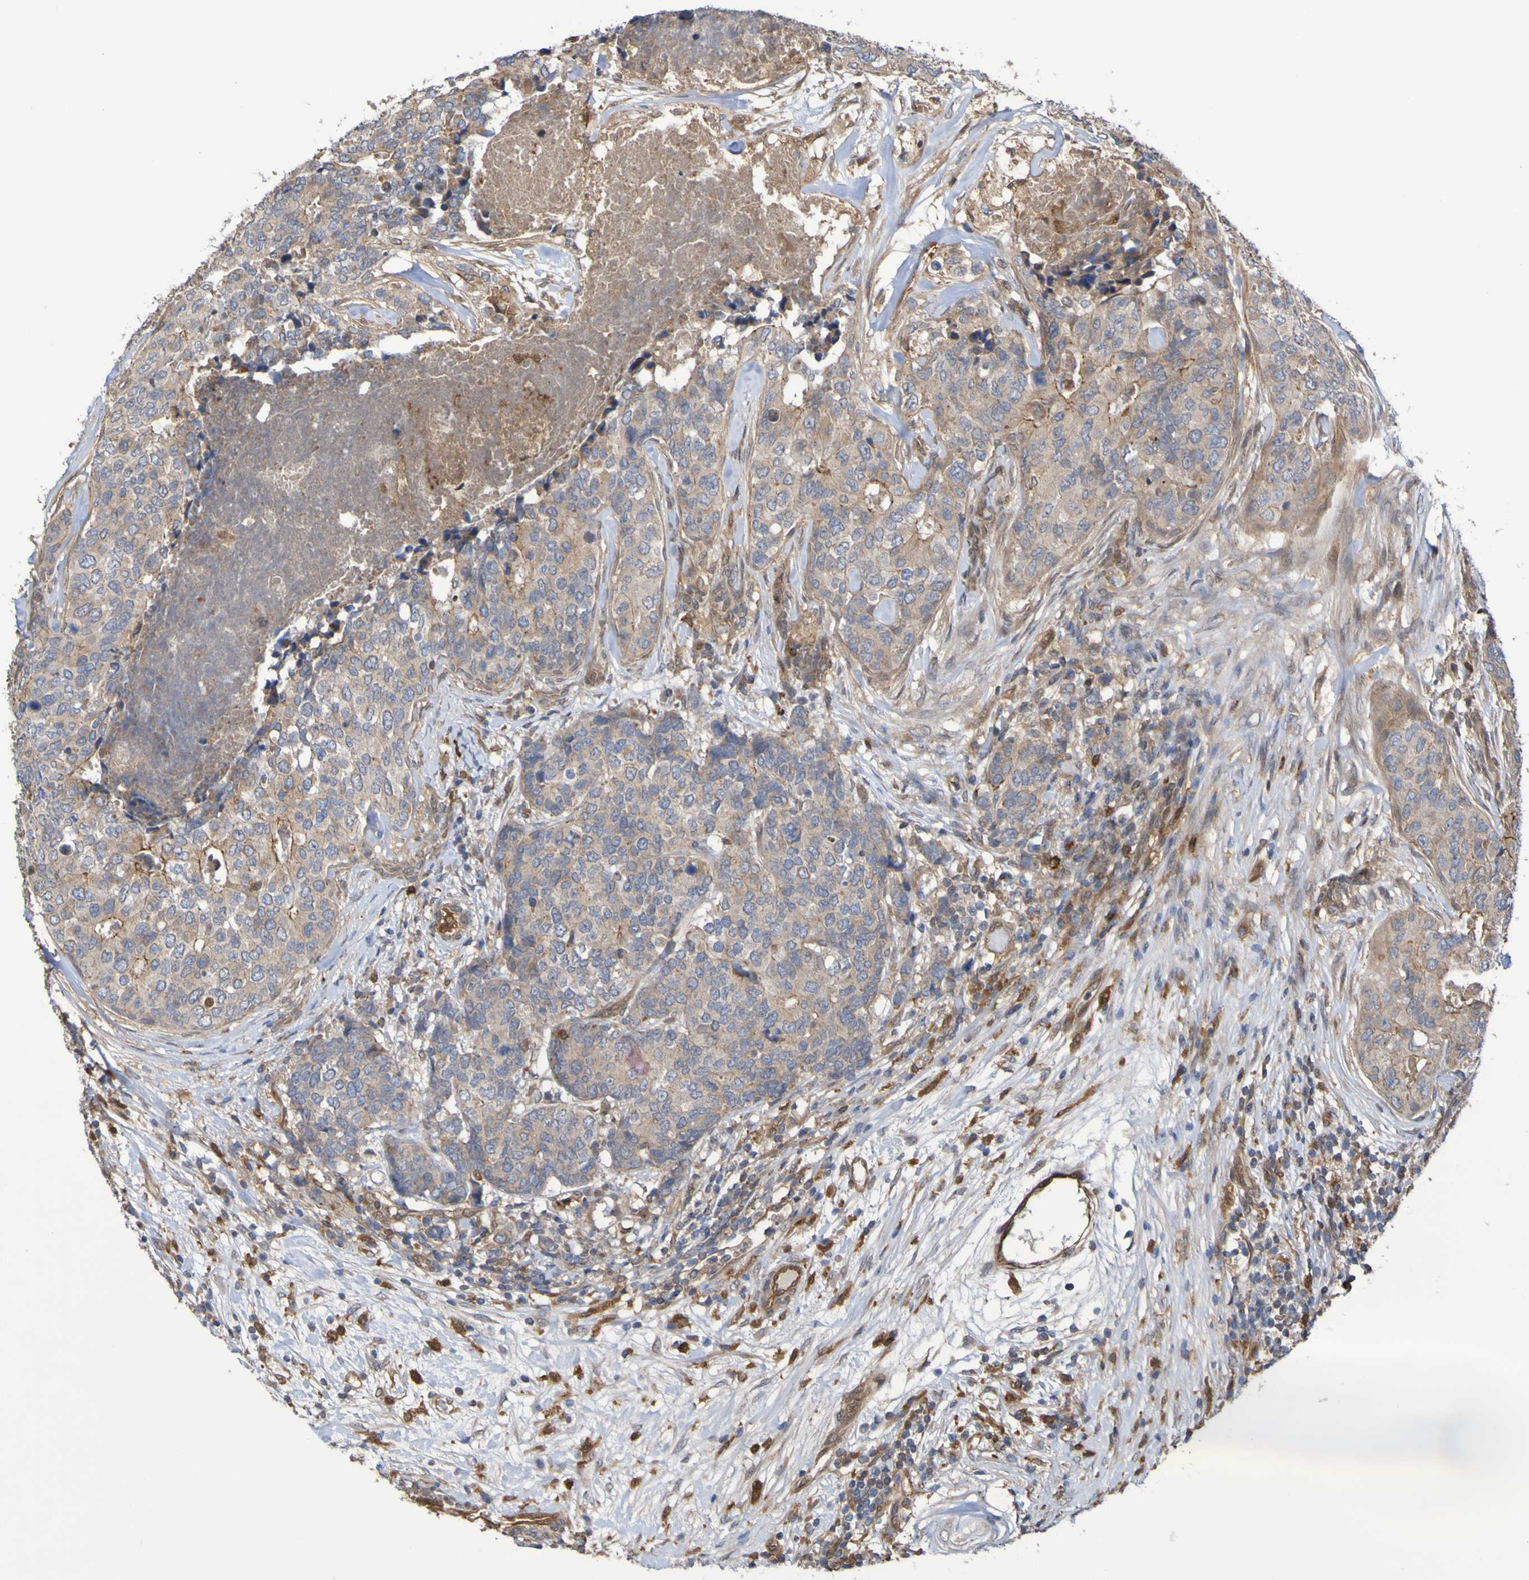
{"staining": {"intensity": "weak", "quantity": "25%-75%", "location": "cytoplasmic/membranous"}, "tissue": "breast cancer", "cell_type": "Tumor cells", "image_type": "cancer", "snomed": [{"axis": "morphology", "description": "Lobular carcinoma"}, {"axis": "topography", "description": "Breast"}], "caption": "Protein expression analysis of human lobular carcinoma (breast) reveals weak cytoplasmic/membranous positivity in about 25%-75% of tumor cells. Immunohistochemistry stains the protein in brown and the nuclei are stained blue.", "gene": "SERPINB6", "patient": {"sex": "female", "age": 59}}